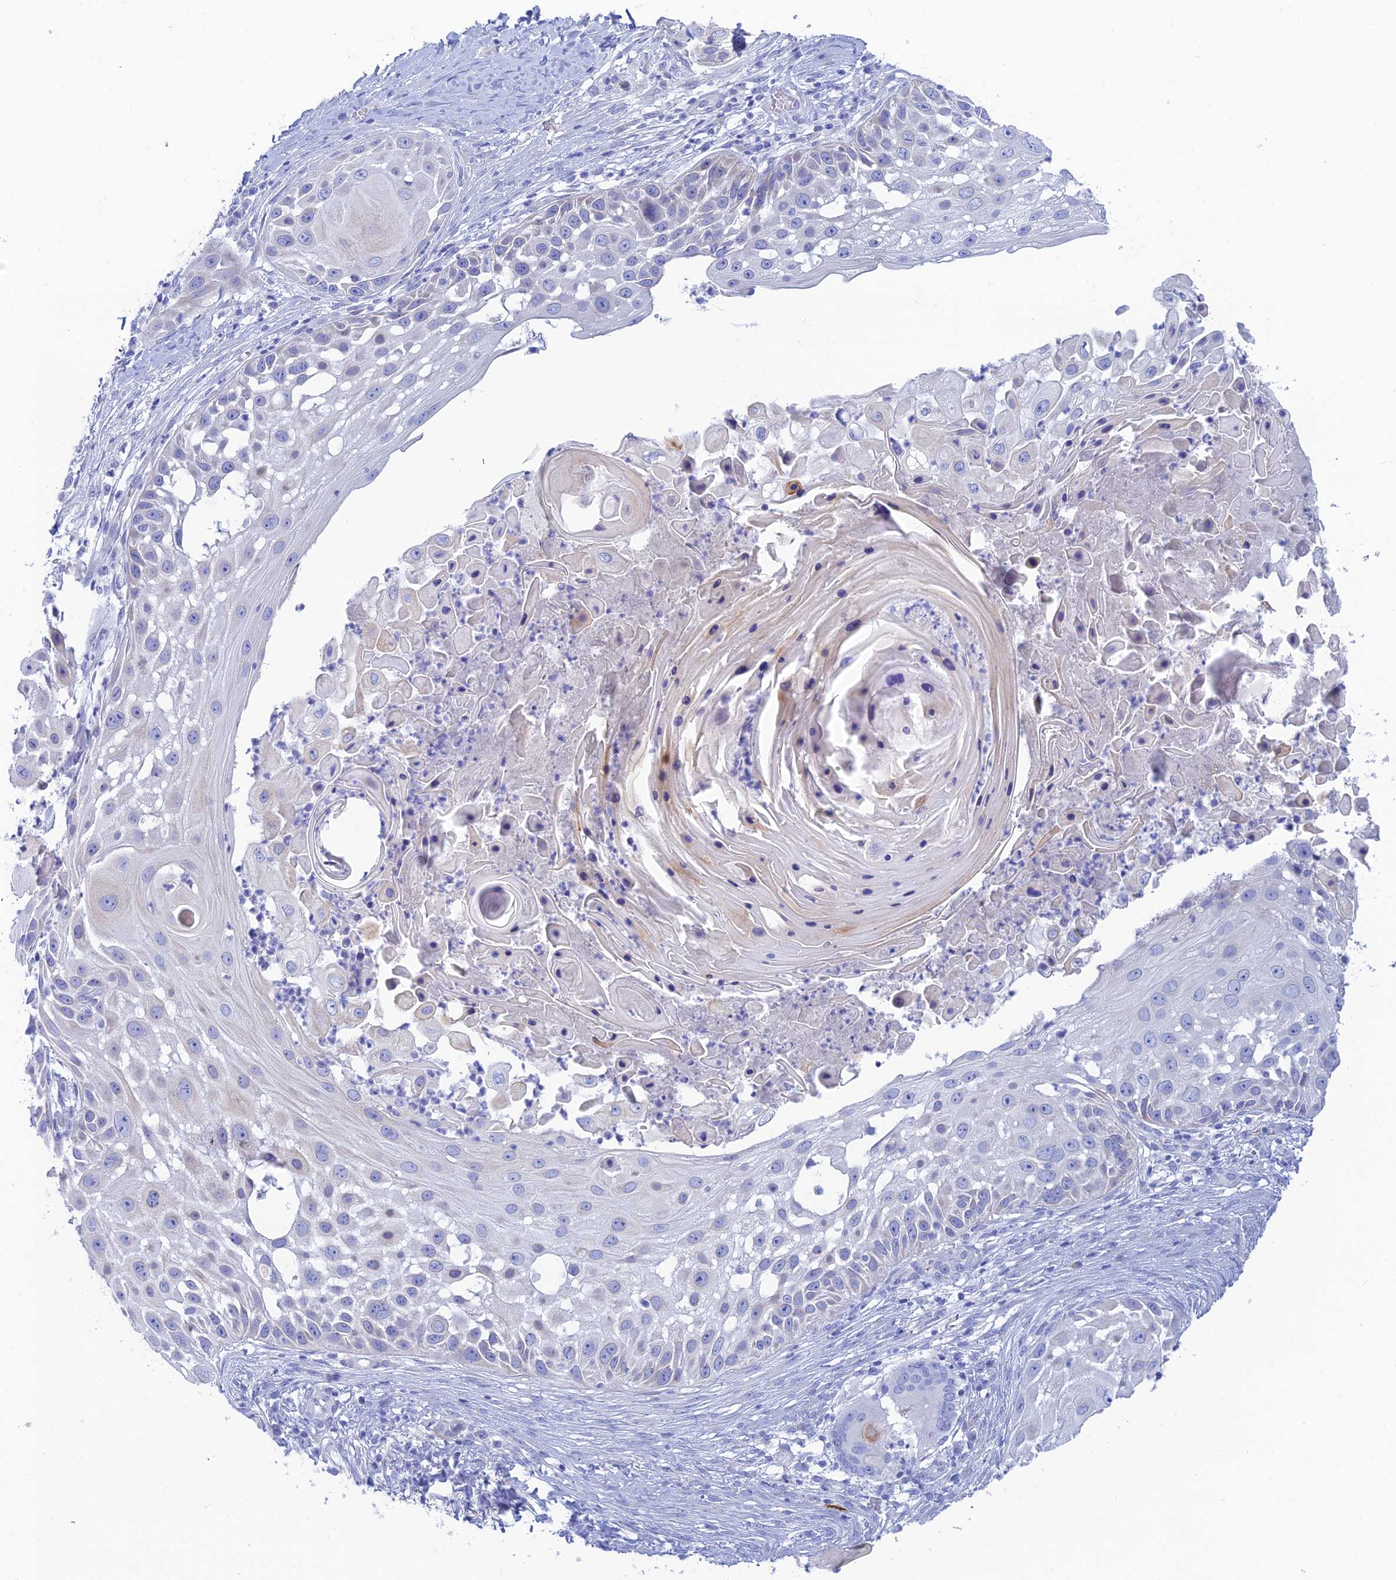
{"staining": {"intensity": "negative", "quantity": "none", "location": "none"}, "tissue": "skin cancer", "cell_type": "Tumor cells", "image_type": "cancer", "snomed": [{"axis": "morphology", "description": "Squamous cell carcinoma, NOS"}, {"axis": "topography", "description": "Skin"}], "caption": "A high-resolution image shows immunohistochemistry (IHC) staining of skin squamous cell carcinoma, which displays no significant expression in tumor cells. The staining was performed using DAB (3,3'-diaminobenzidine) to visualize the protein expression in brown, while the nuclei were stained in blue with hematoxylin (Magnification: 20x).", "gene": "CEP152", "patient": {"sex": "female", "age": 44}}